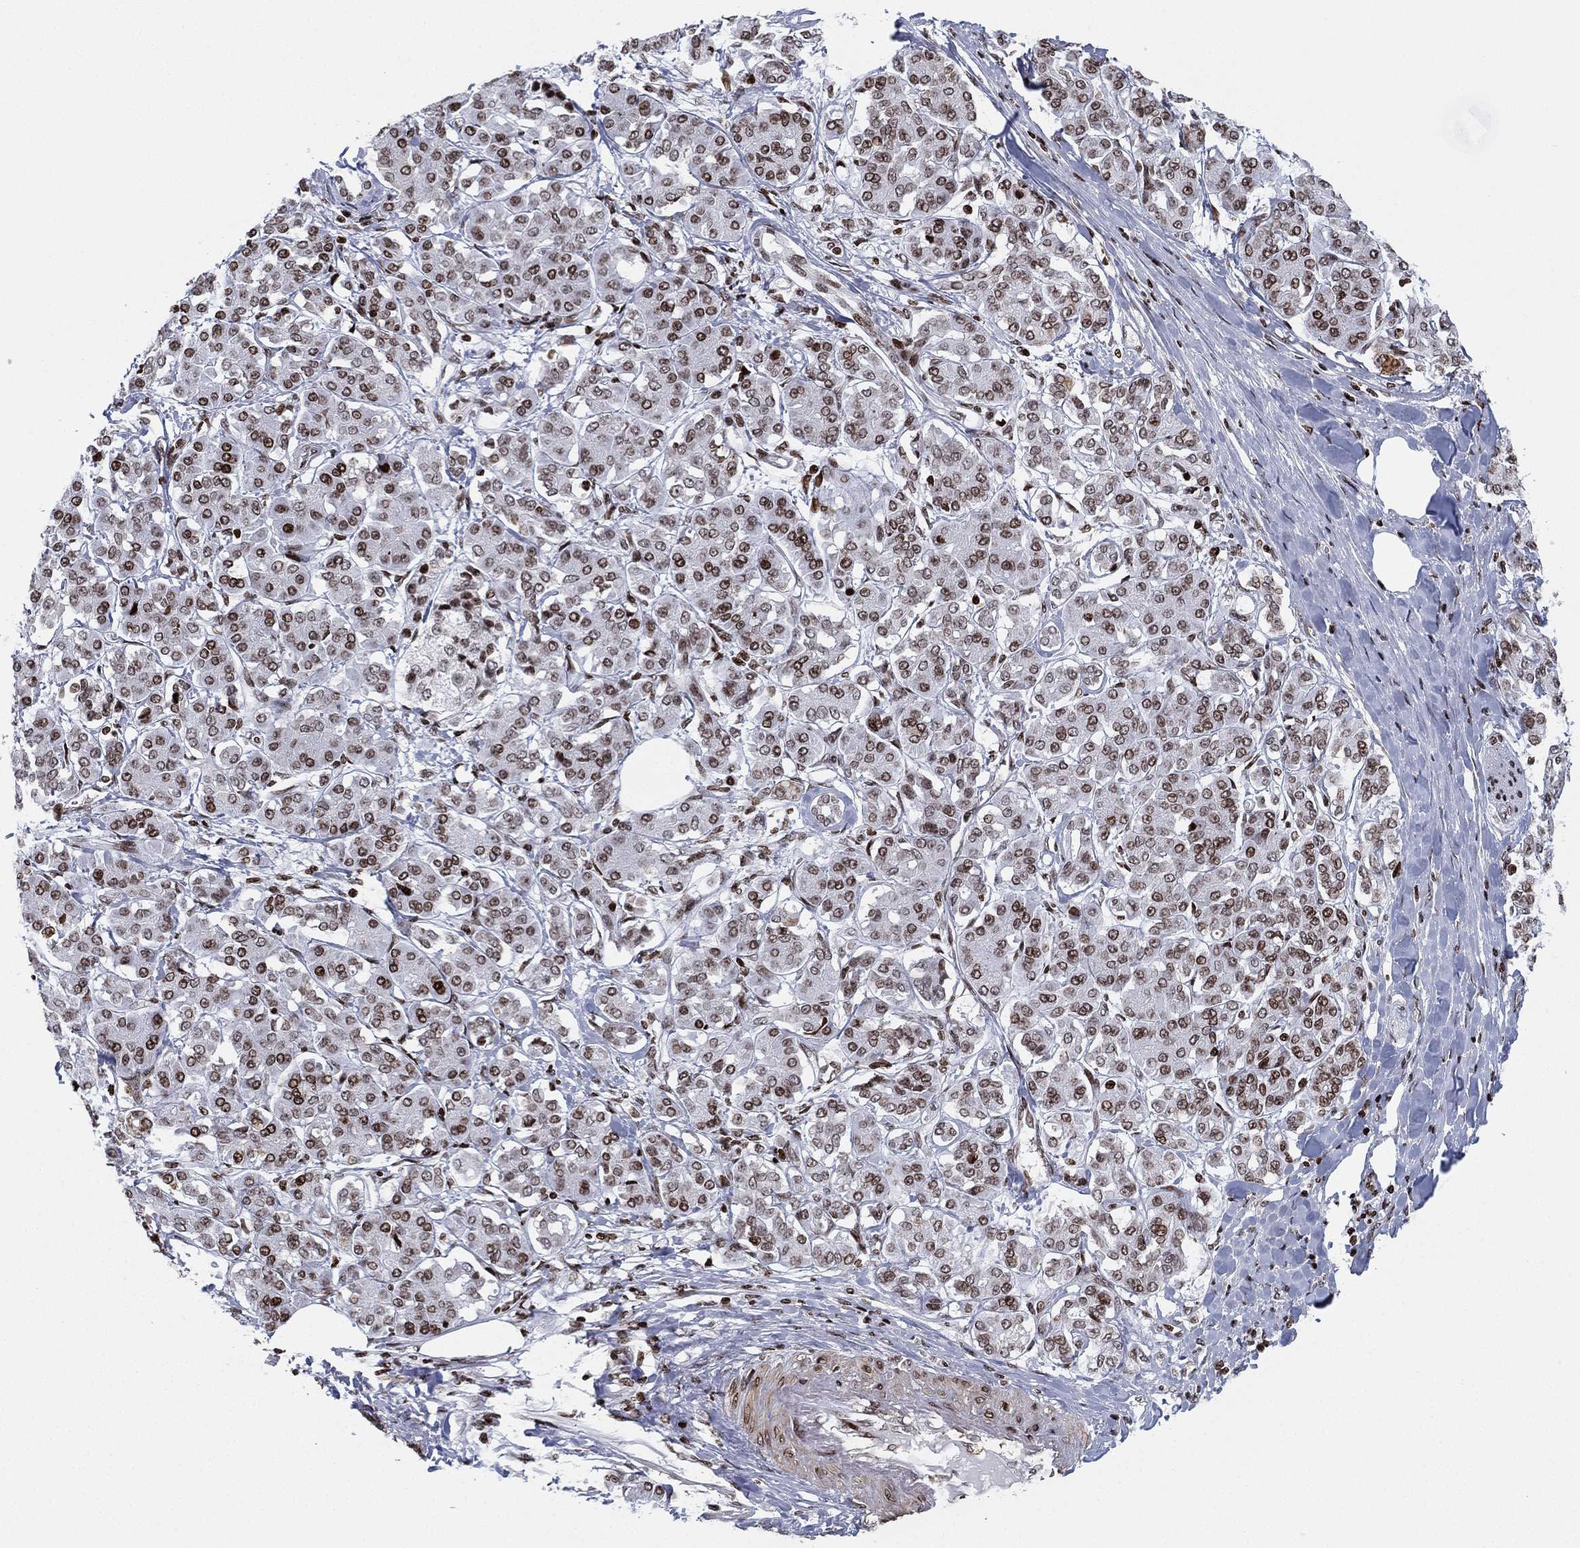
{"staining": {"intensity": "moderate", "quantity": "<25%", "location": "nuclear"}, "tissue": "pancreatic cancer", "cell_type": "Tumor cells", "image_type": "cancer", "snomed": [{"axis": "morphology", "description": "Adenocarcinoma, NOS"}, {"axis": "topography", "description": "Pancreas"}], "caption": "The histopathology image displays staining of pancreatic adenocarcinoma, revealing moderate nuclear protein expression (brown color) within tumor cells.", "gene": "MFSD14A", "patient": {"sex": "female", "age": 56}}